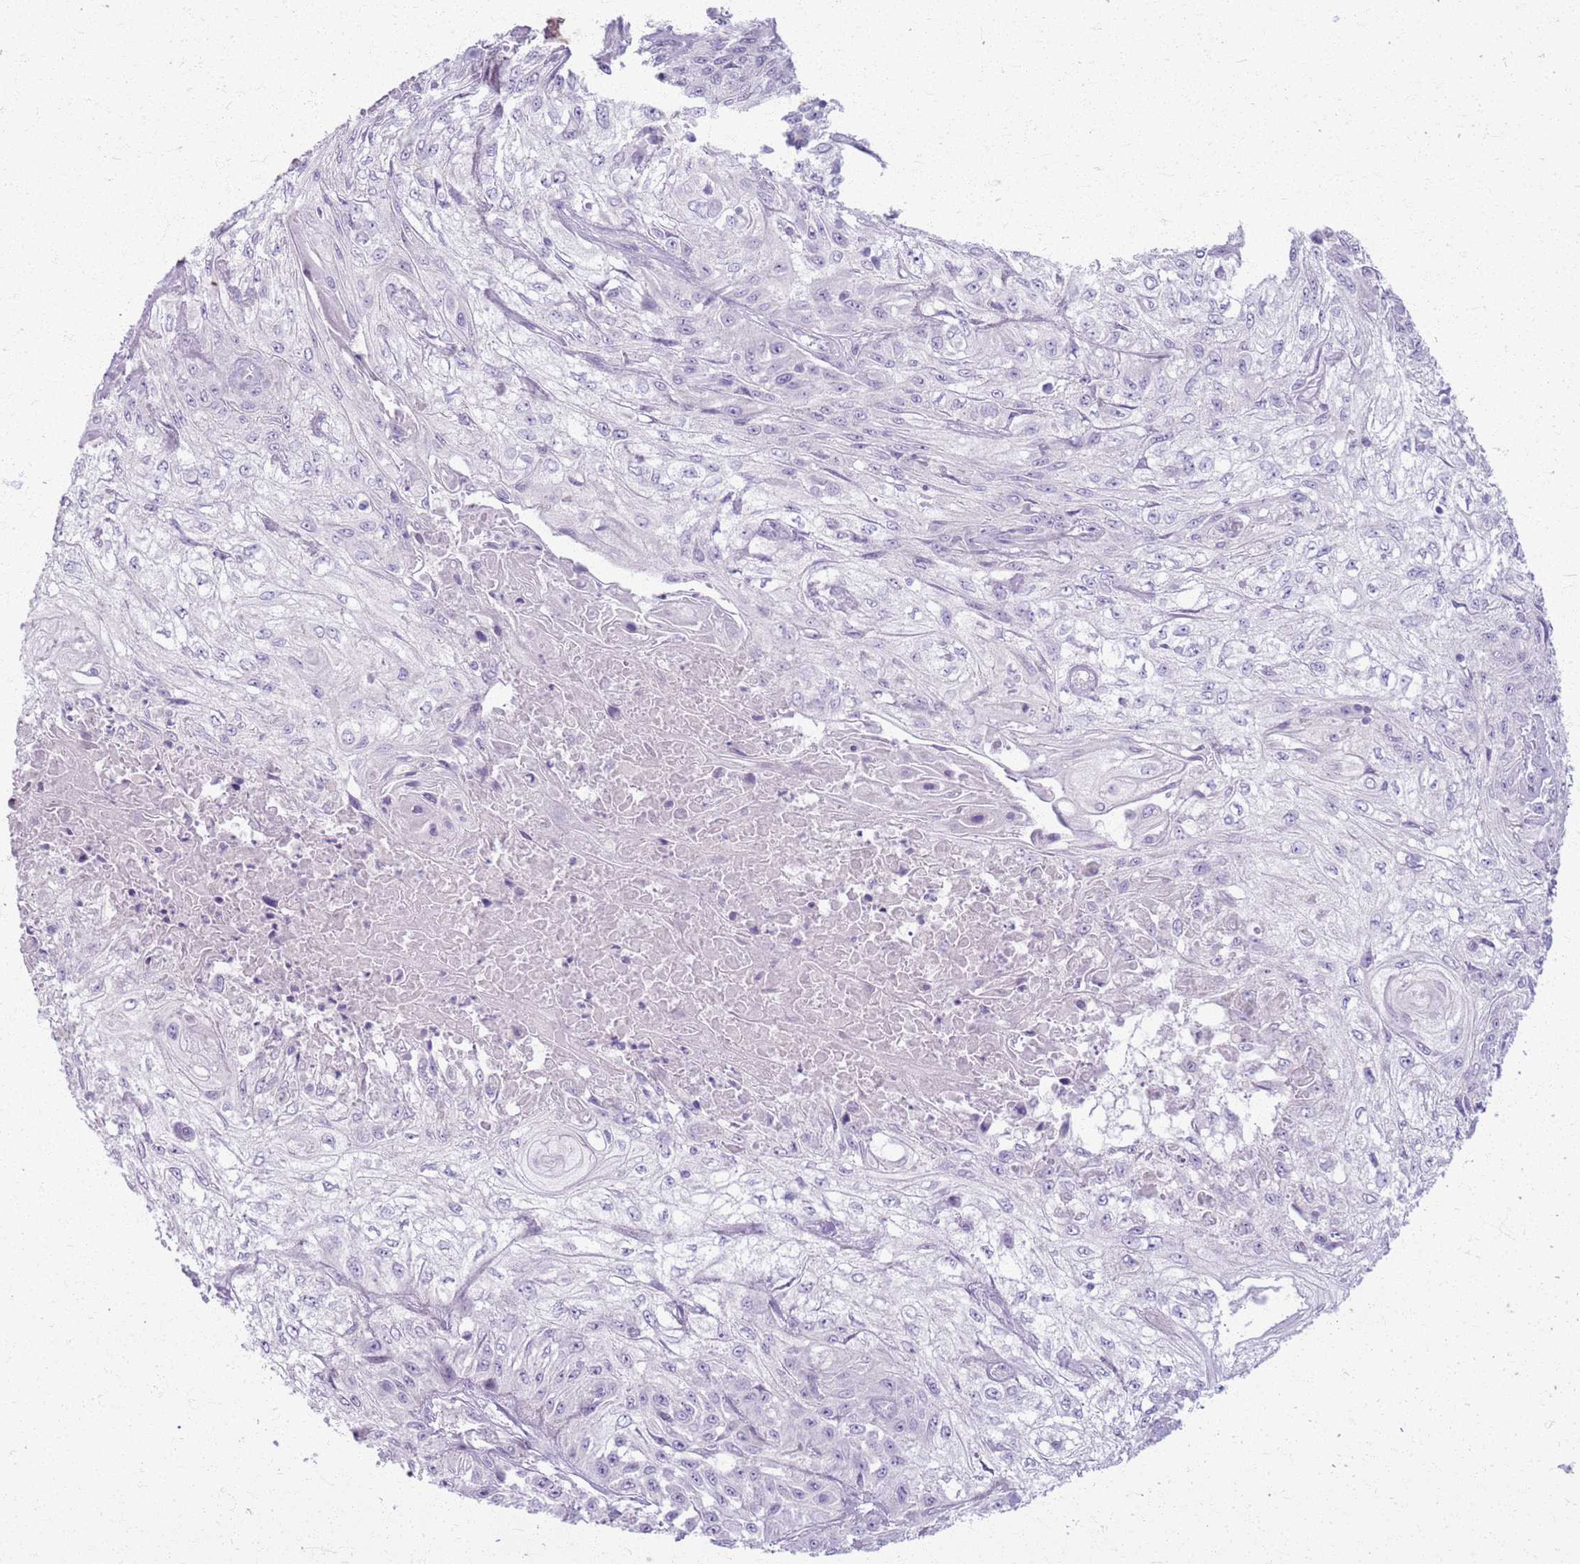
{"staining": {"intensity": "negative", "quantity": "none", "location": "none"}, "tissue": "skin cancer", "cell_type": "Tumor cells", "image_type": "cancer", "snomed": [{"axis": "morphology", "description": "Squamous cell carcinoma, NOS"}, {"axis": "morphology", "description": "Squamous cell carcinoma, metastatic, NOS"}, {"axis": "topography", "description": "Skin"}, {"axis": "topography", "description": "Lymph node"}], "caption": "Tumor cells are negative for brown protein staining in skin squamous cell carcinoma.", "gene": "CSRP3", "patient": {"sex": "male", "age": 75}}